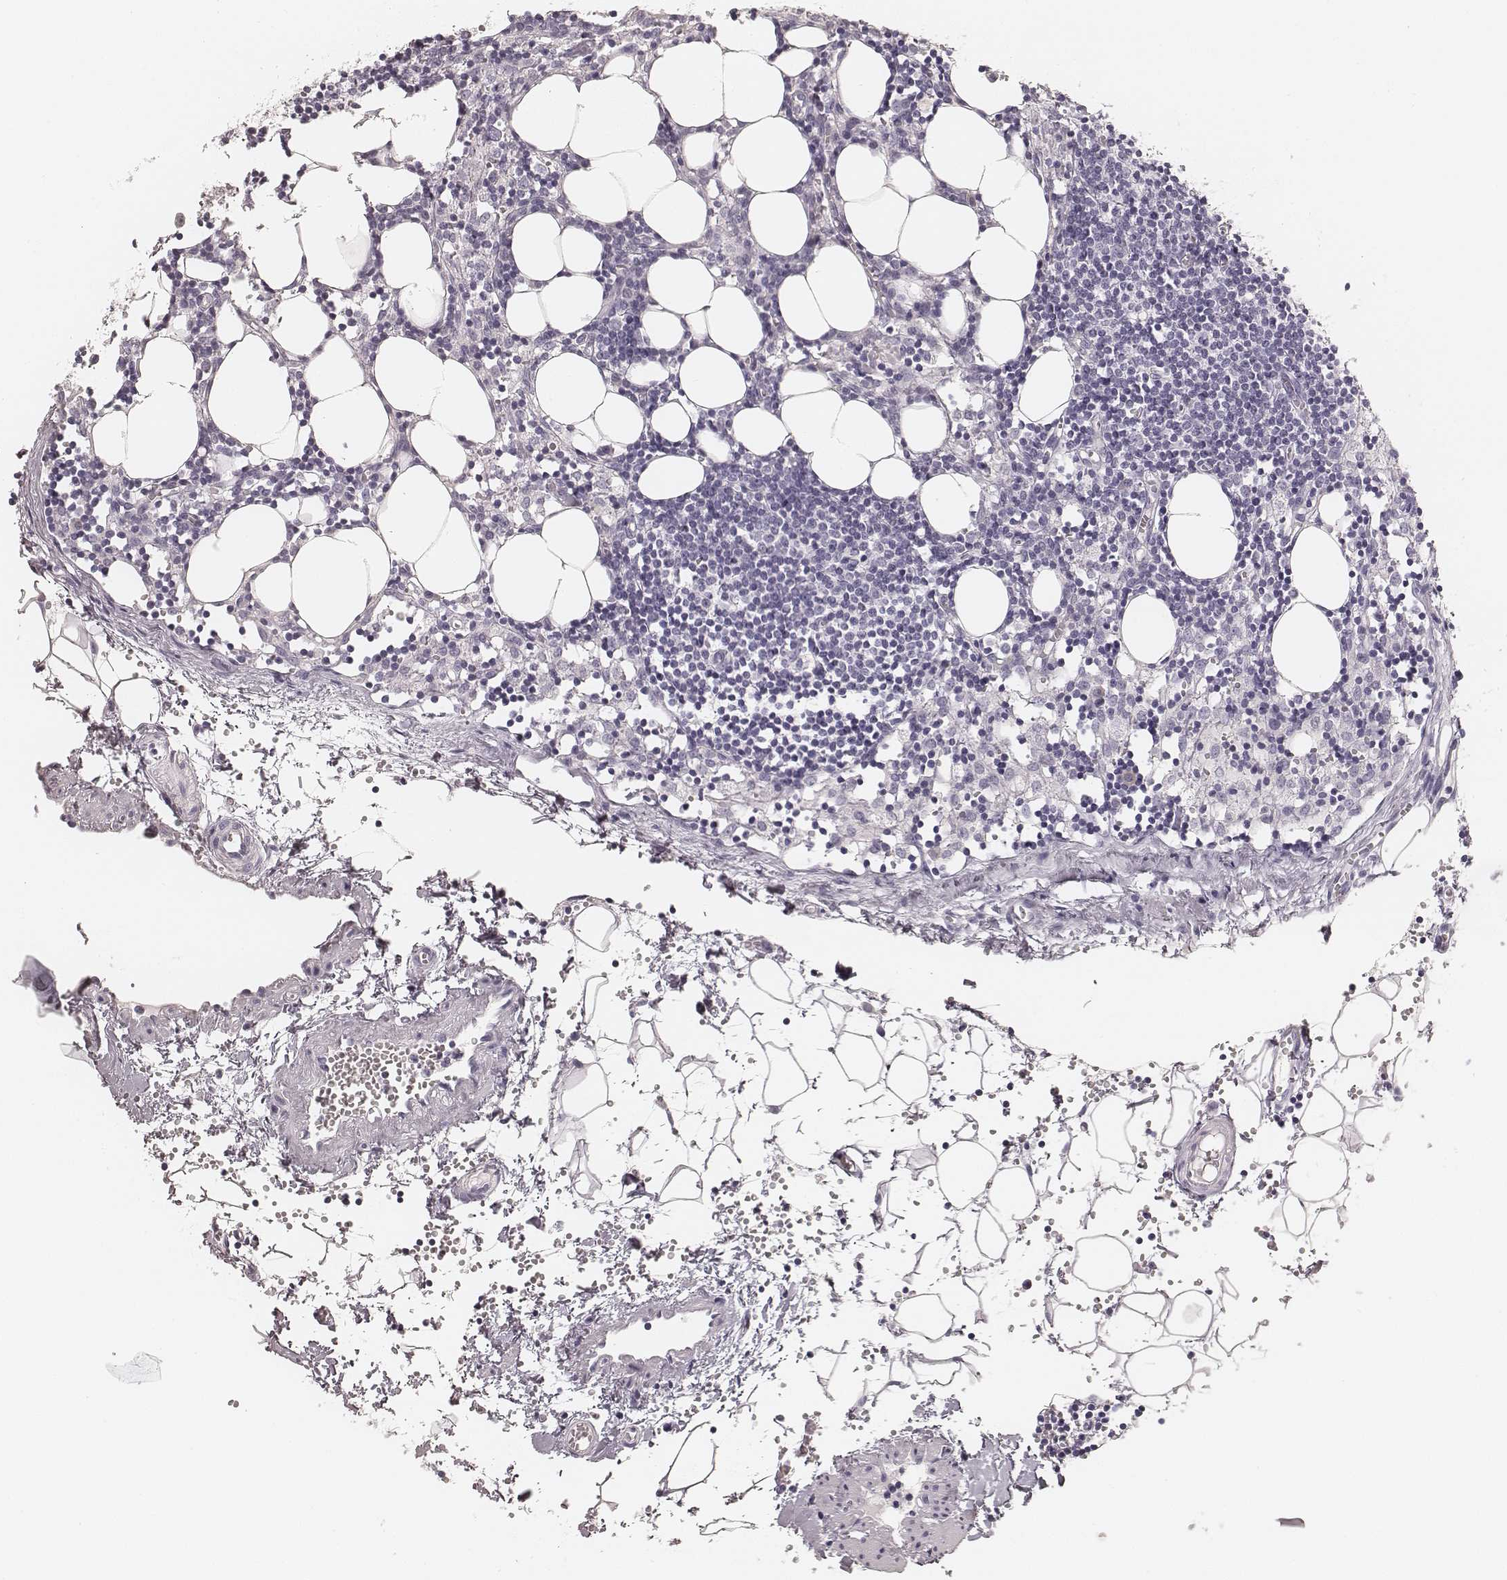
{"staining": {"intensity": "negative", "quantity": "none", "location": "none"}, "tissue": "lymph node", "cell_type": "Germinal center cells", "image_type": "normal", "snomed": [{"axis": "morphology", "description": "Normal tissue, NOS"}, {"axis": "topography", "description": "Lymph node"}], "caption": "Germinal center cells are negative for protein expression in unremarkable human lymph node. Nuclei are stained in blue.", "gene": "HNF4G", "patient": {"sex": "female", "age": 52}}